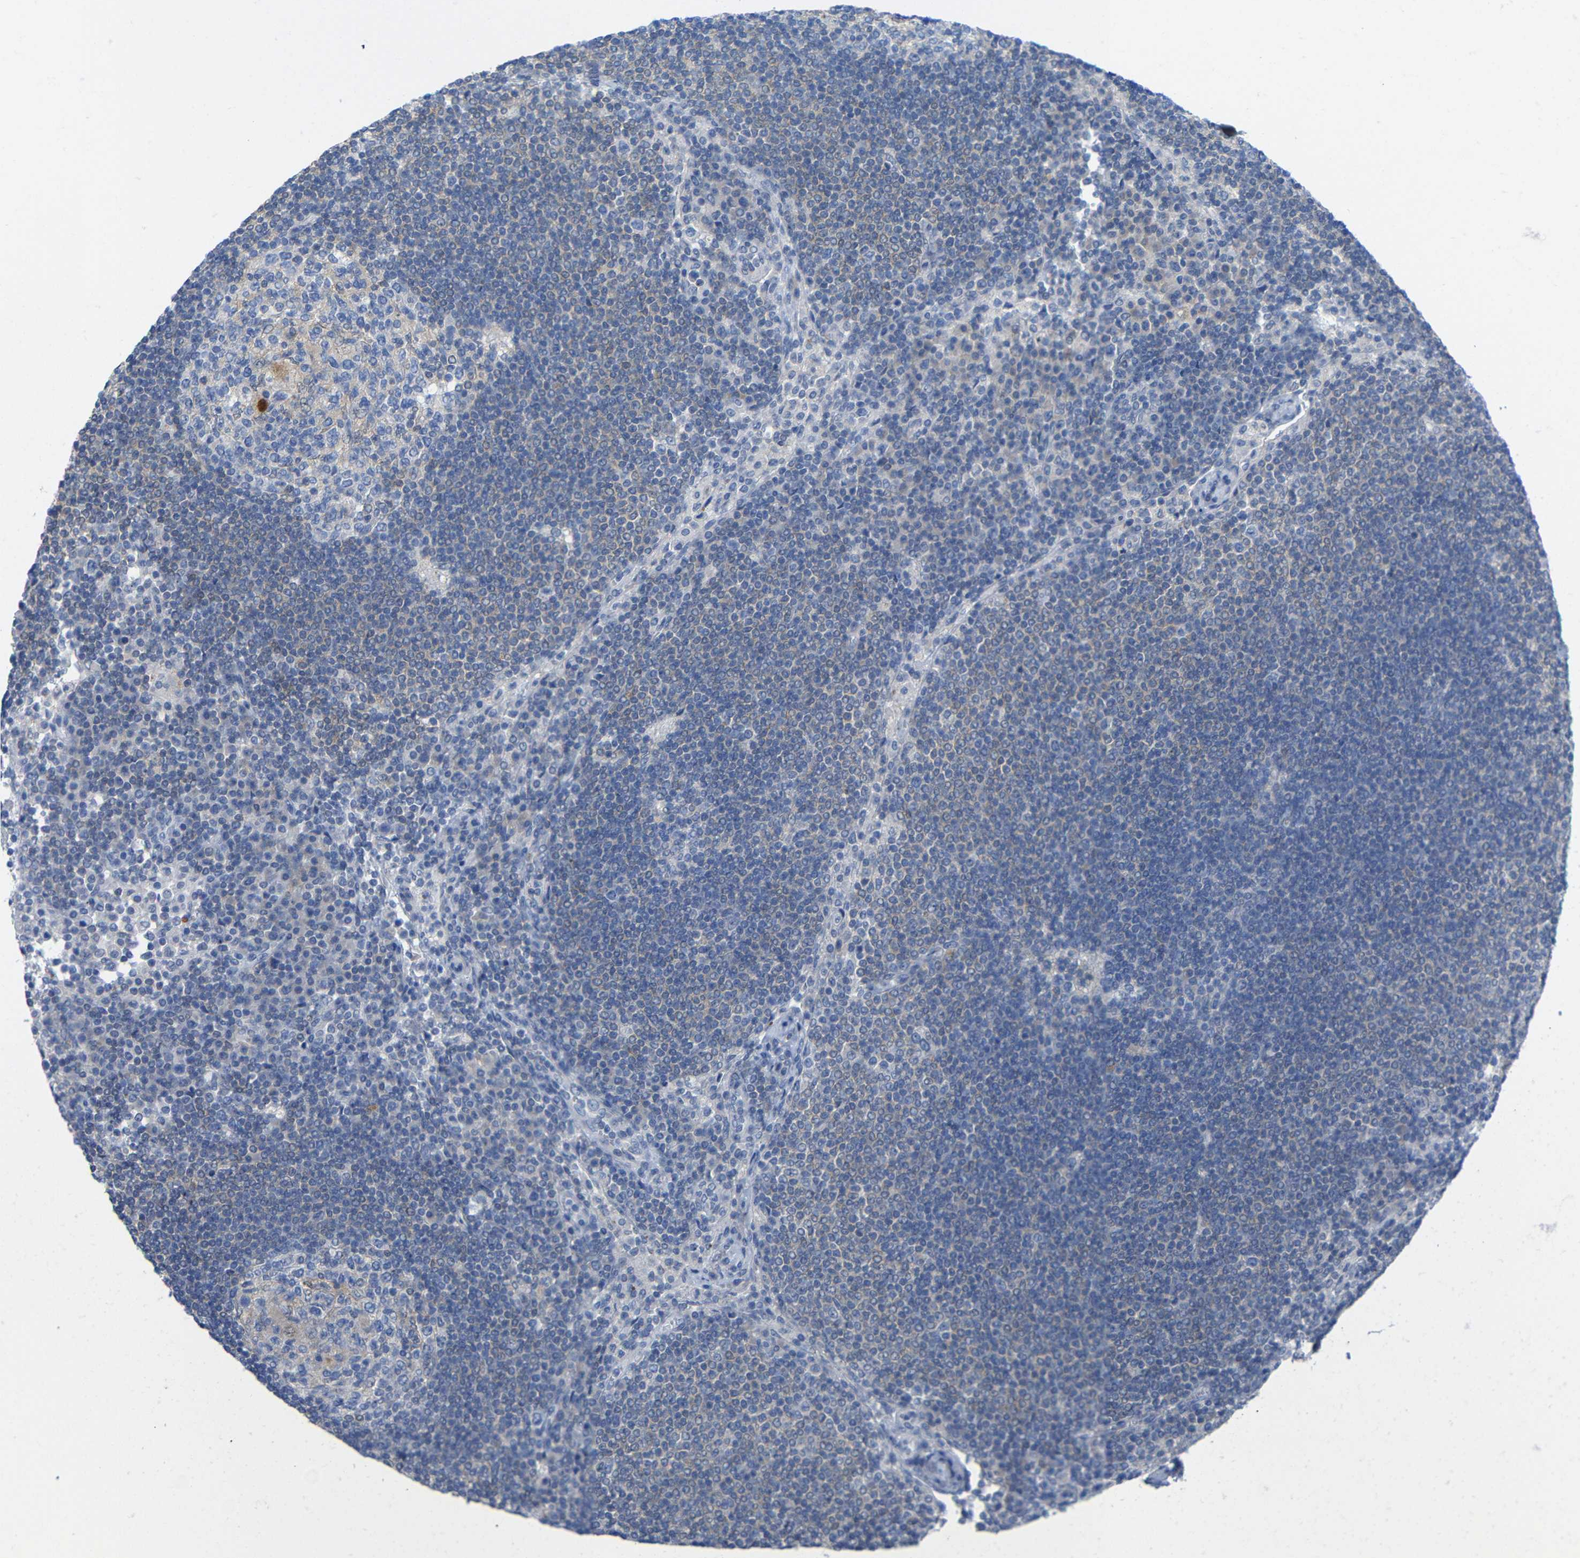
{"staining": {"intensity": "weak", "quantity": "<25%", "location": "cytoplasmic/membranous"}, "tissue": "lymph node", "cell_type": "Germinal center cells", "image_type": "normal", "snomed": [{"axis": "morphology", "description": "Normal tissue, NOS"}, {"axis": "topography", "description": "Lymph node"}], "caption": "IHC of unremarkable lymph node demonstrates no positivity in germinal center cells. The staining was performed using DAB (3,3'-diaminobenzidine) to visualize the protein expression in brown, while the nuclei were stained in blue with hematoxylin (Magnification: 20x).", "gene": "PEBP1", "patient": {"sex": "female", "age": 53}}